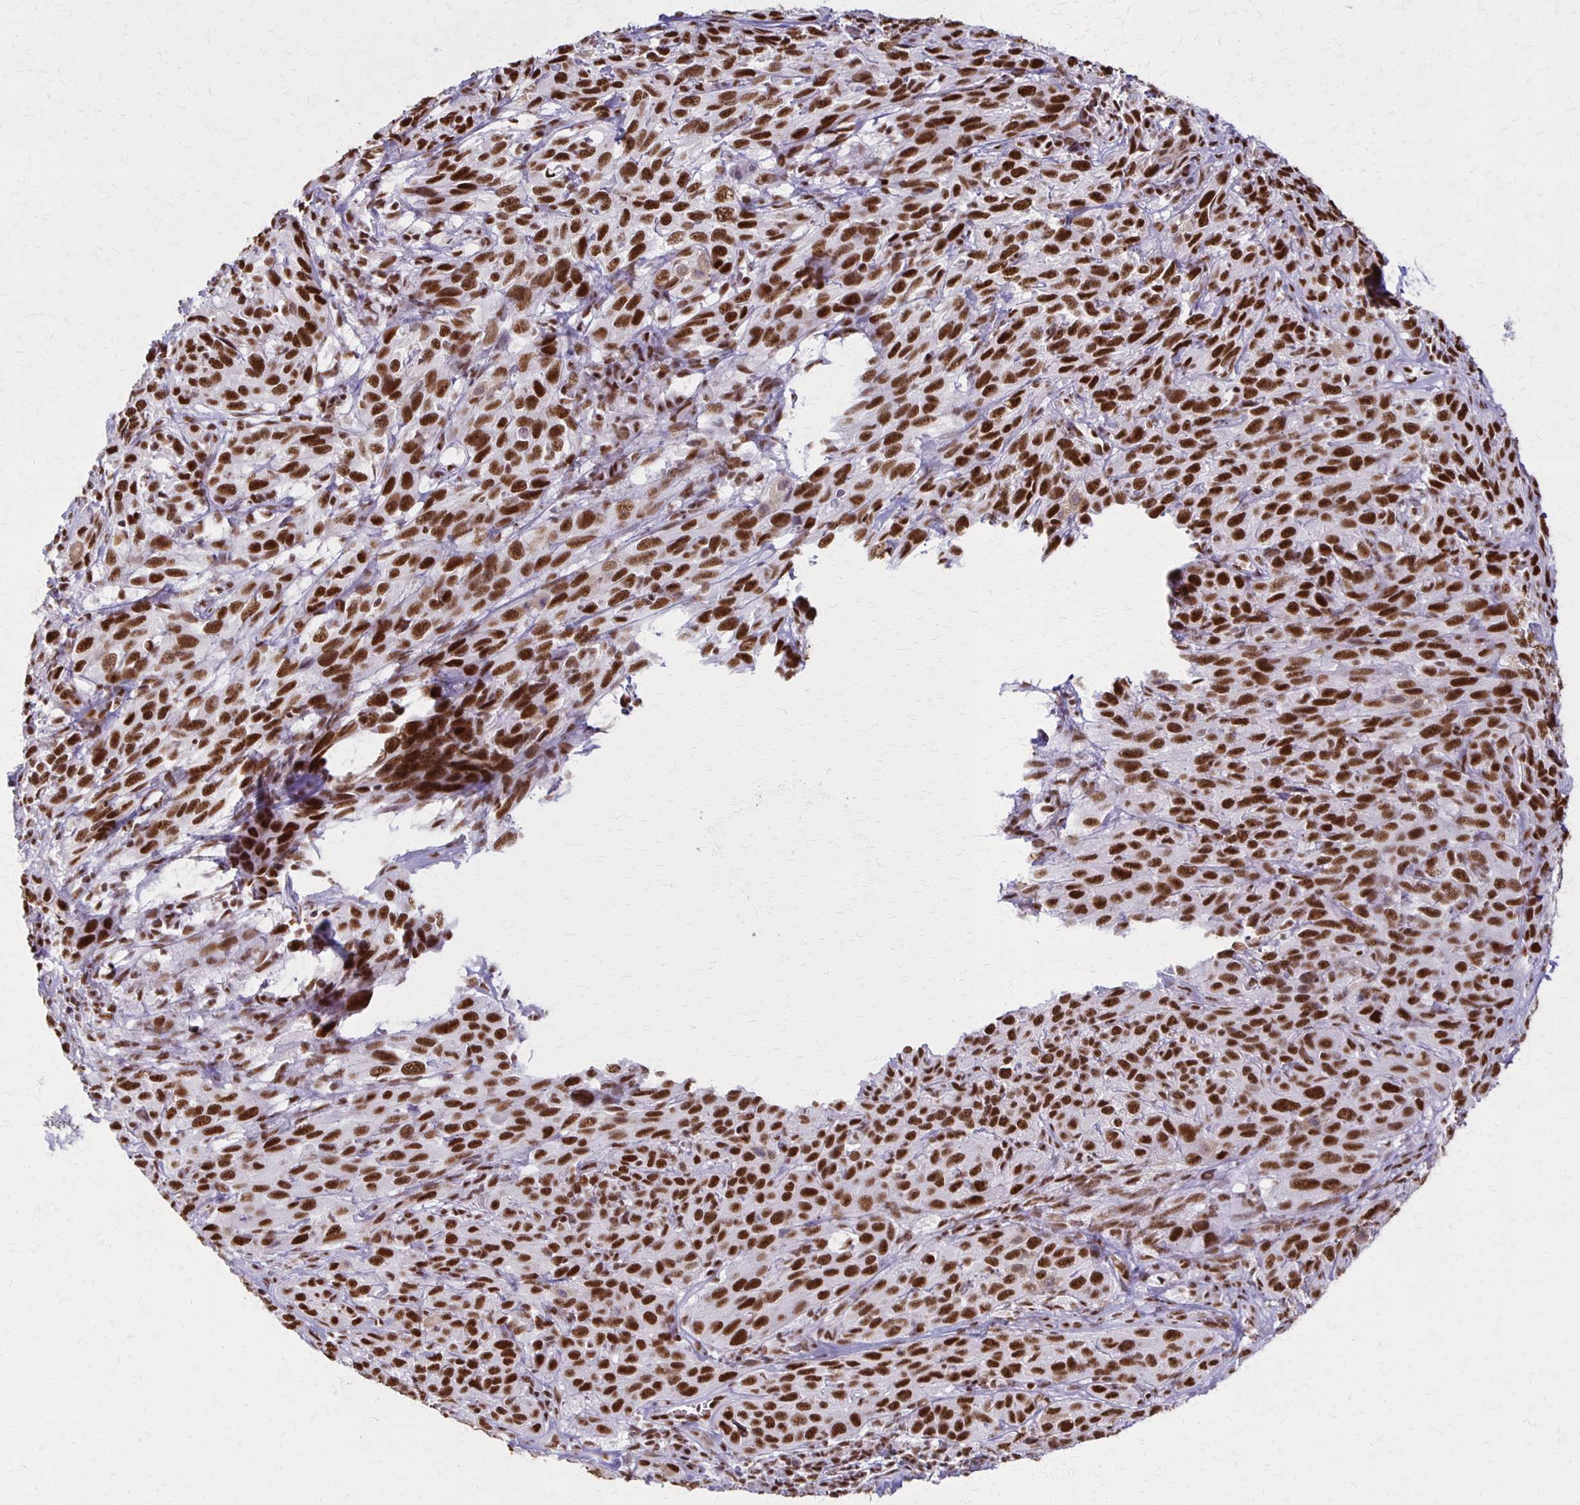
{"staining": {"intensity": "strong", "quantity": ">75%", "location": "nuclear"}, "tissue": "cervical cancer", "cell_type": "Tumor cells", "image_type": "cancer", "snomed": [{"axis": "morphology", "description": "Squamous cell carcinoma, NOS"}, {"axis": "topography", "description": "Cervix"}], "caption": "Brown immunohistochemical staining in cervical cancer exhibits strong nuclear staining in about >75% of tumor cells.", "gene": "XRCC6", "patient": {"sex": "female", "age": 51}}